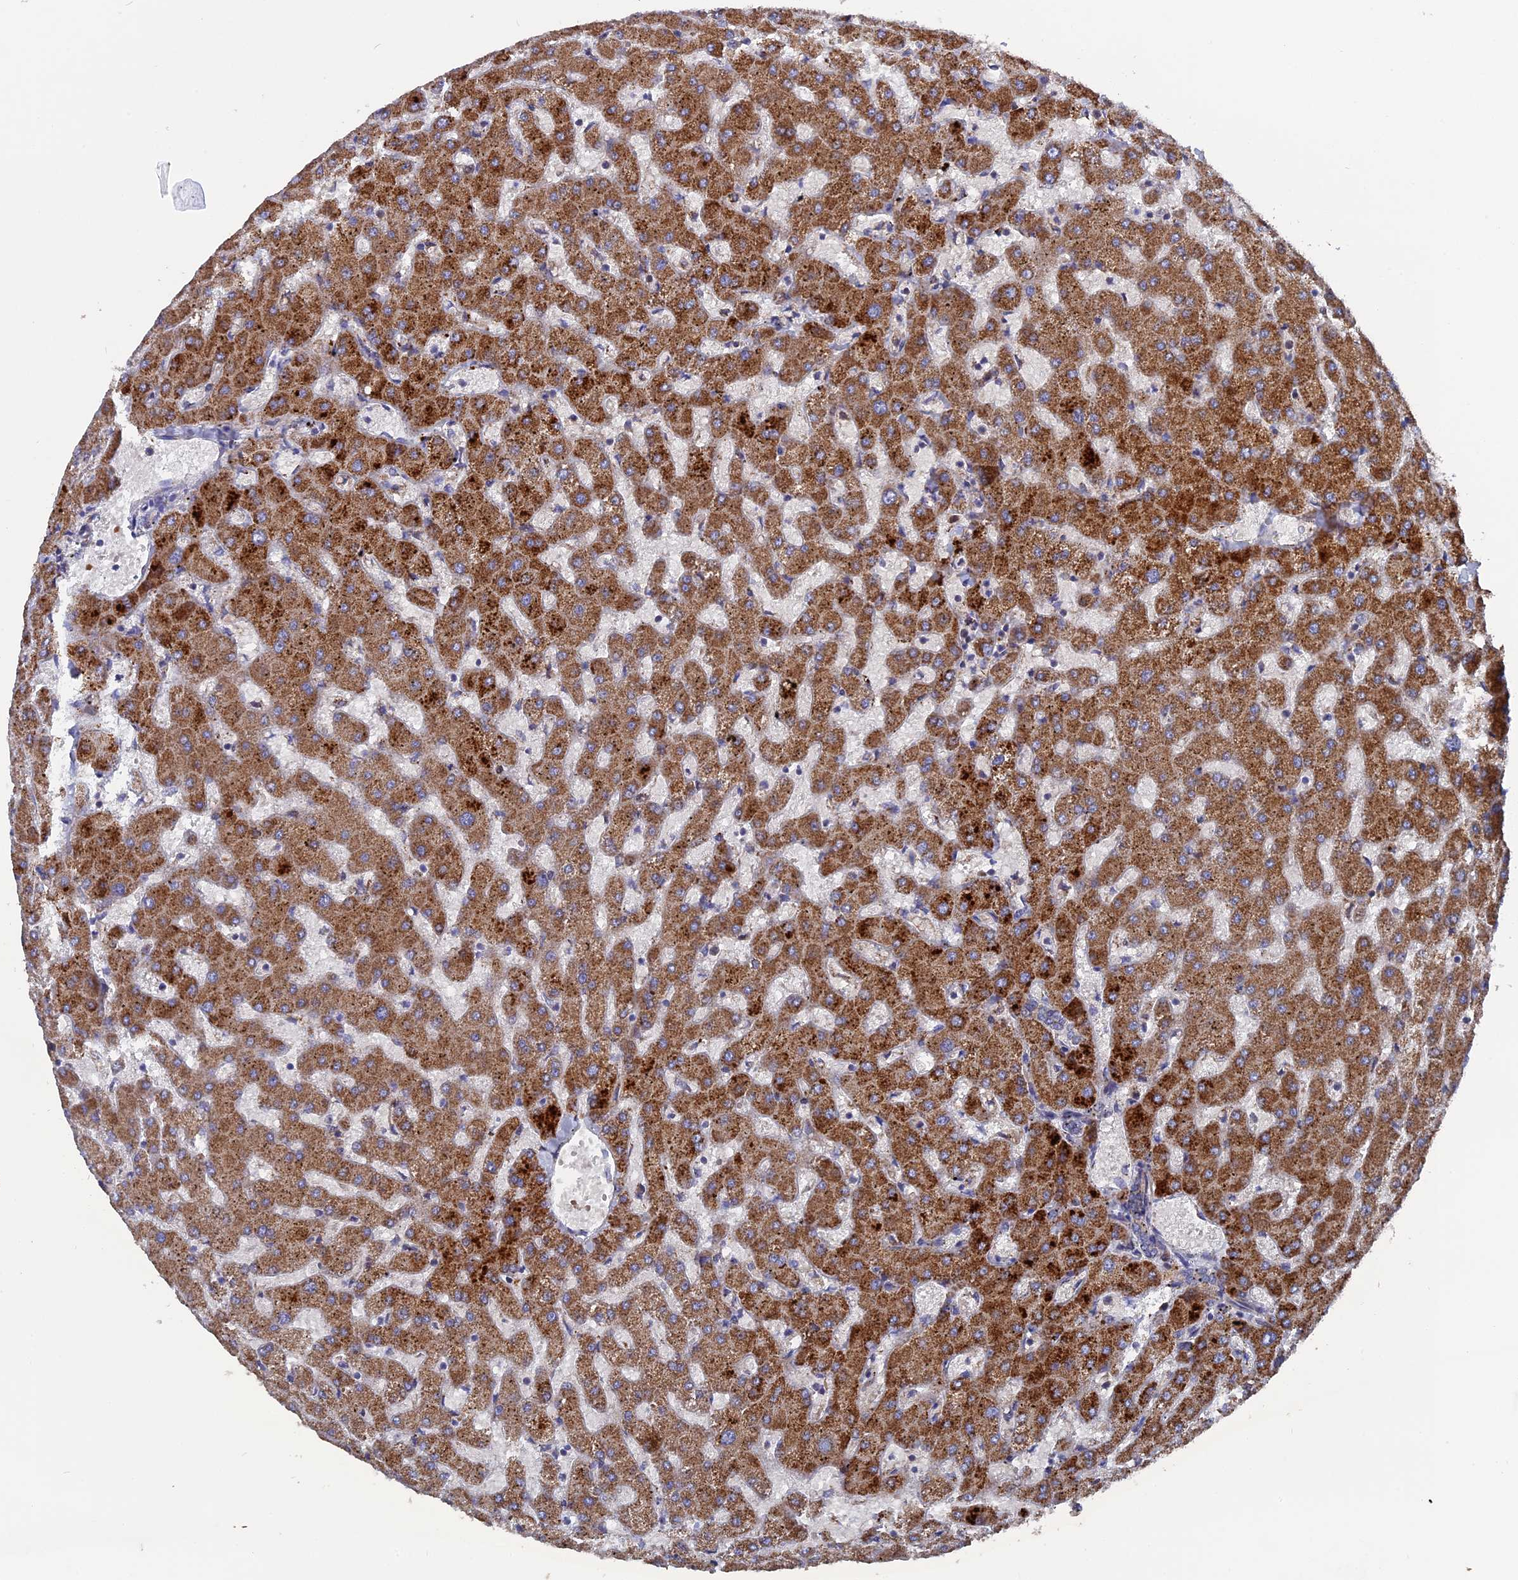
{"staining": {"intensity": "negative", "quantity": "none", "location": "none"}, "tissue": "liver", "cell_type": "Cholangiocytes", "image_type": "normal", "snomed": [{"axis": "morphology", "description": "Normal tissue, NOS"}, {"axis": "topography", "description": "Liver"}], "caption": "A high-resolution image shows IHC staining of unremarkable liver, which reveals no significant staining in cholangiocytes.", "gene": "TGFA", "patient": {"sex": "female", "age": 63}}